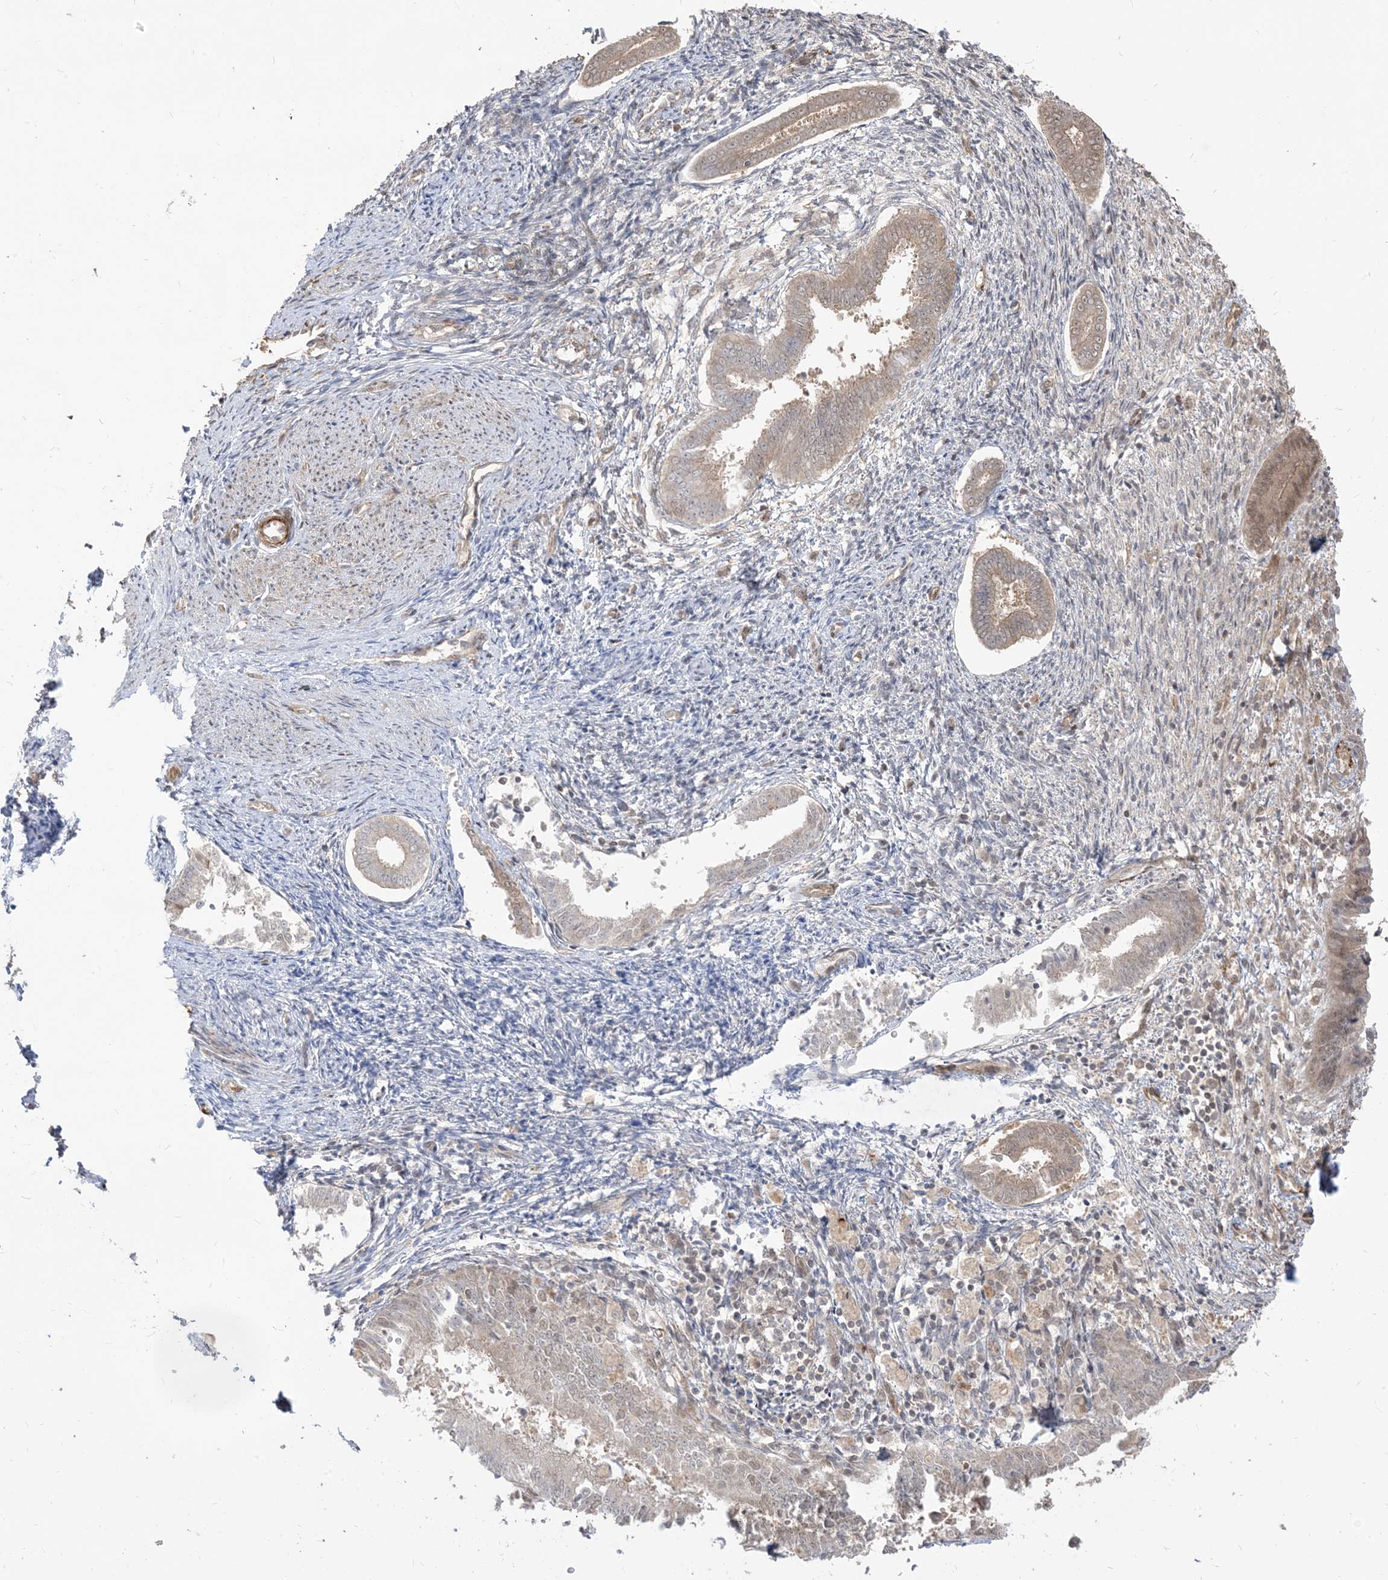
{"staining": {"intensity": "weak", "quantity": ">75%", "location": "cytoplasmic/membranous"}, "tissue": "endometrium", "cell_type": "Cells in endometrial stroma", "image_type": "normal", "snomed": [{"axis": "morphology", "description": "Normal tissue, NOS"}, {"axis": "topography", "description": "Endometrium"}], "caption": "The micrograph shows a brown stain indicating the presence of a protein in the cytoplasmic/membranous of cells in endometrial stroma in endometrium. (IHC, brightfield microscopy, high magnification).", "gene": "TBCC", "patient": {"sex": "female", "age": 56}}